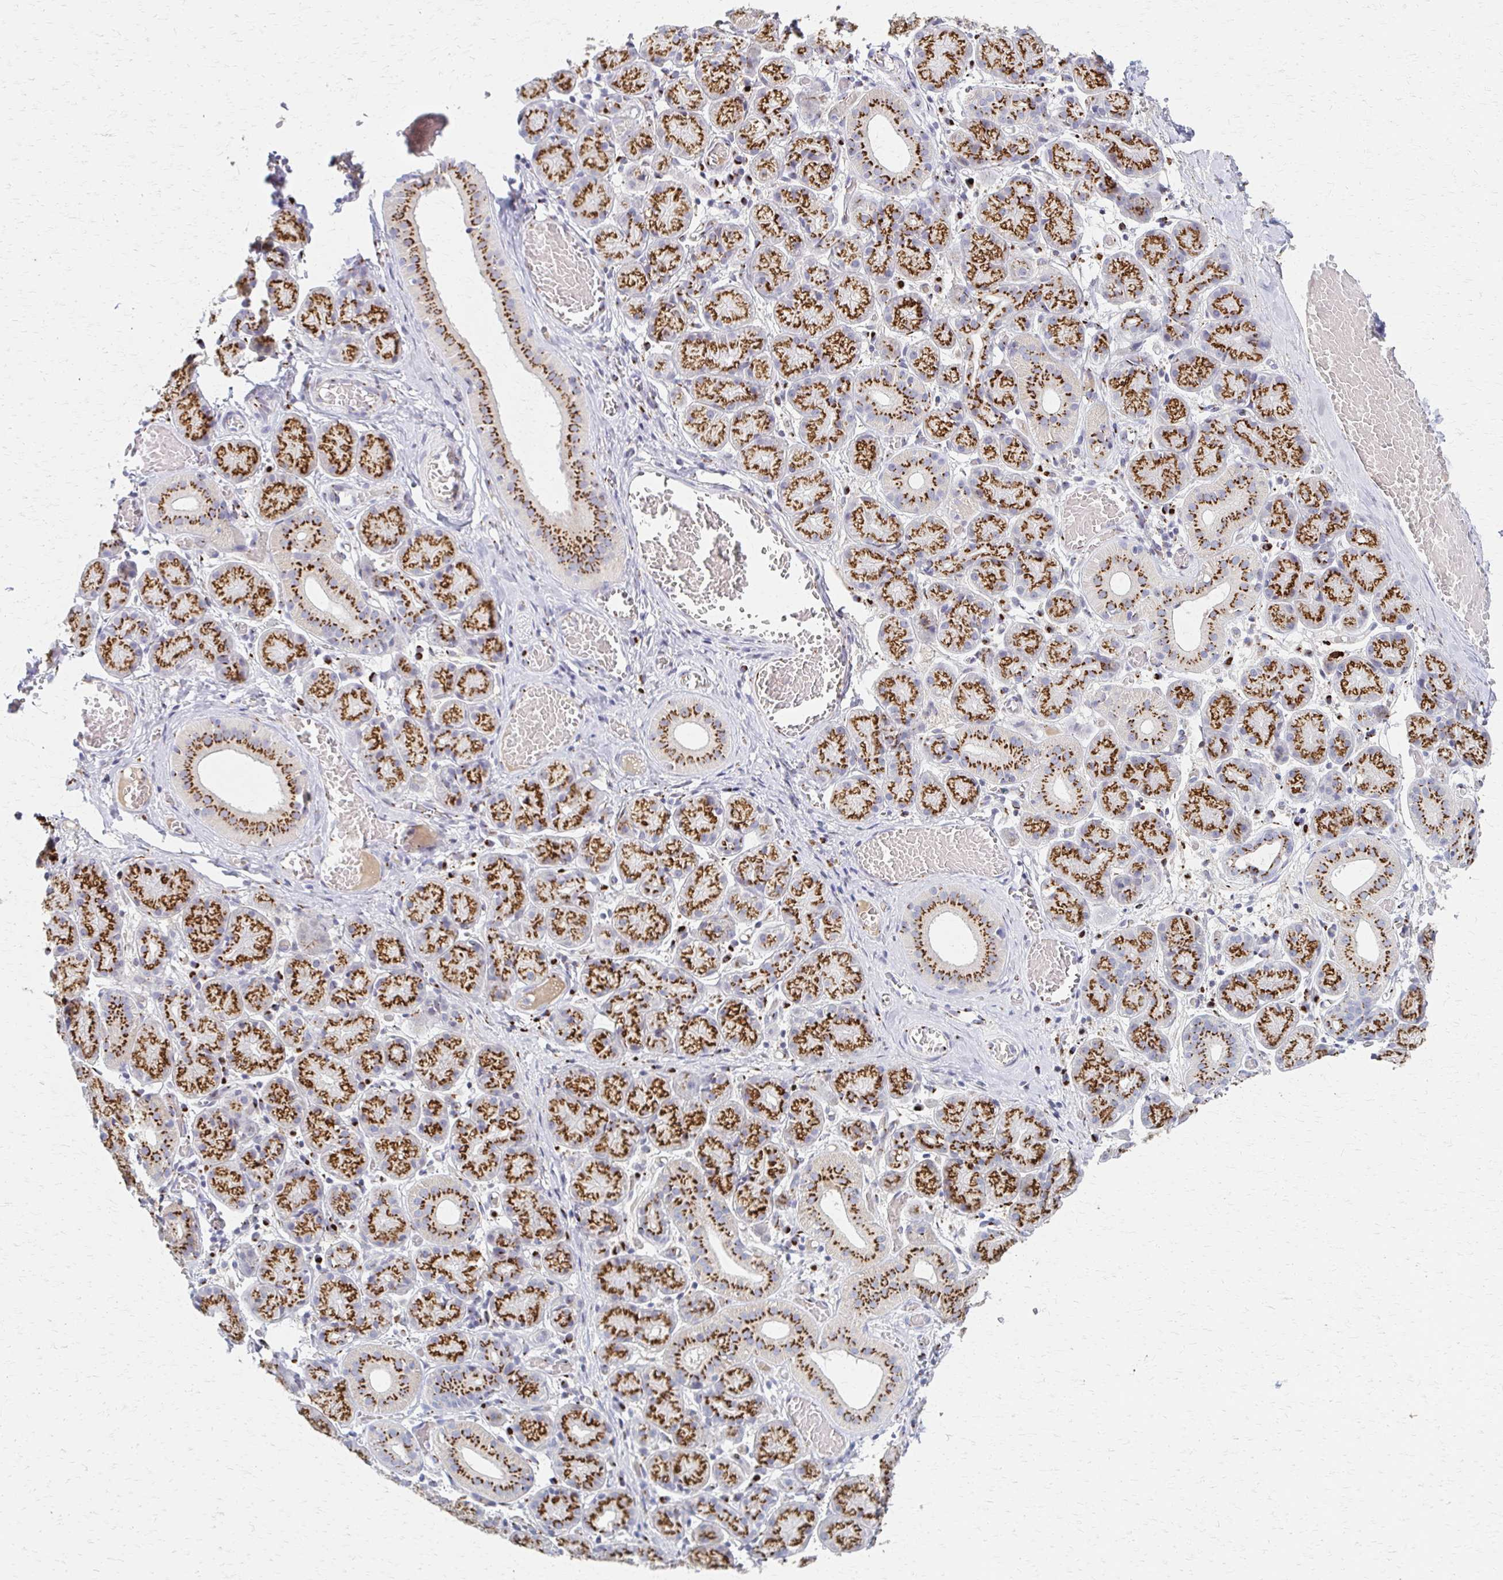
{"staining": {"intensity": "strong", "quantity": ">75%", "location": "cytoplasmic/membranous"}, "tissue": "salivary gland", "cell_type": "Glandular cells", "image_type": "normal", "snomed": [{"axis": "morphology", "description": "Normal tissue, NOS"}, {"axis": "topography", "description": "Salivary gland"}], "caption": "This micrograph exhibits IHC staining of unremarkable salivary gland, with high strong cytoplasmic/membranous positivity in approximately >75% of glandular cells.", "gene": "ENSG00000254692", "patient": {"sex": "female", "age": 24}}